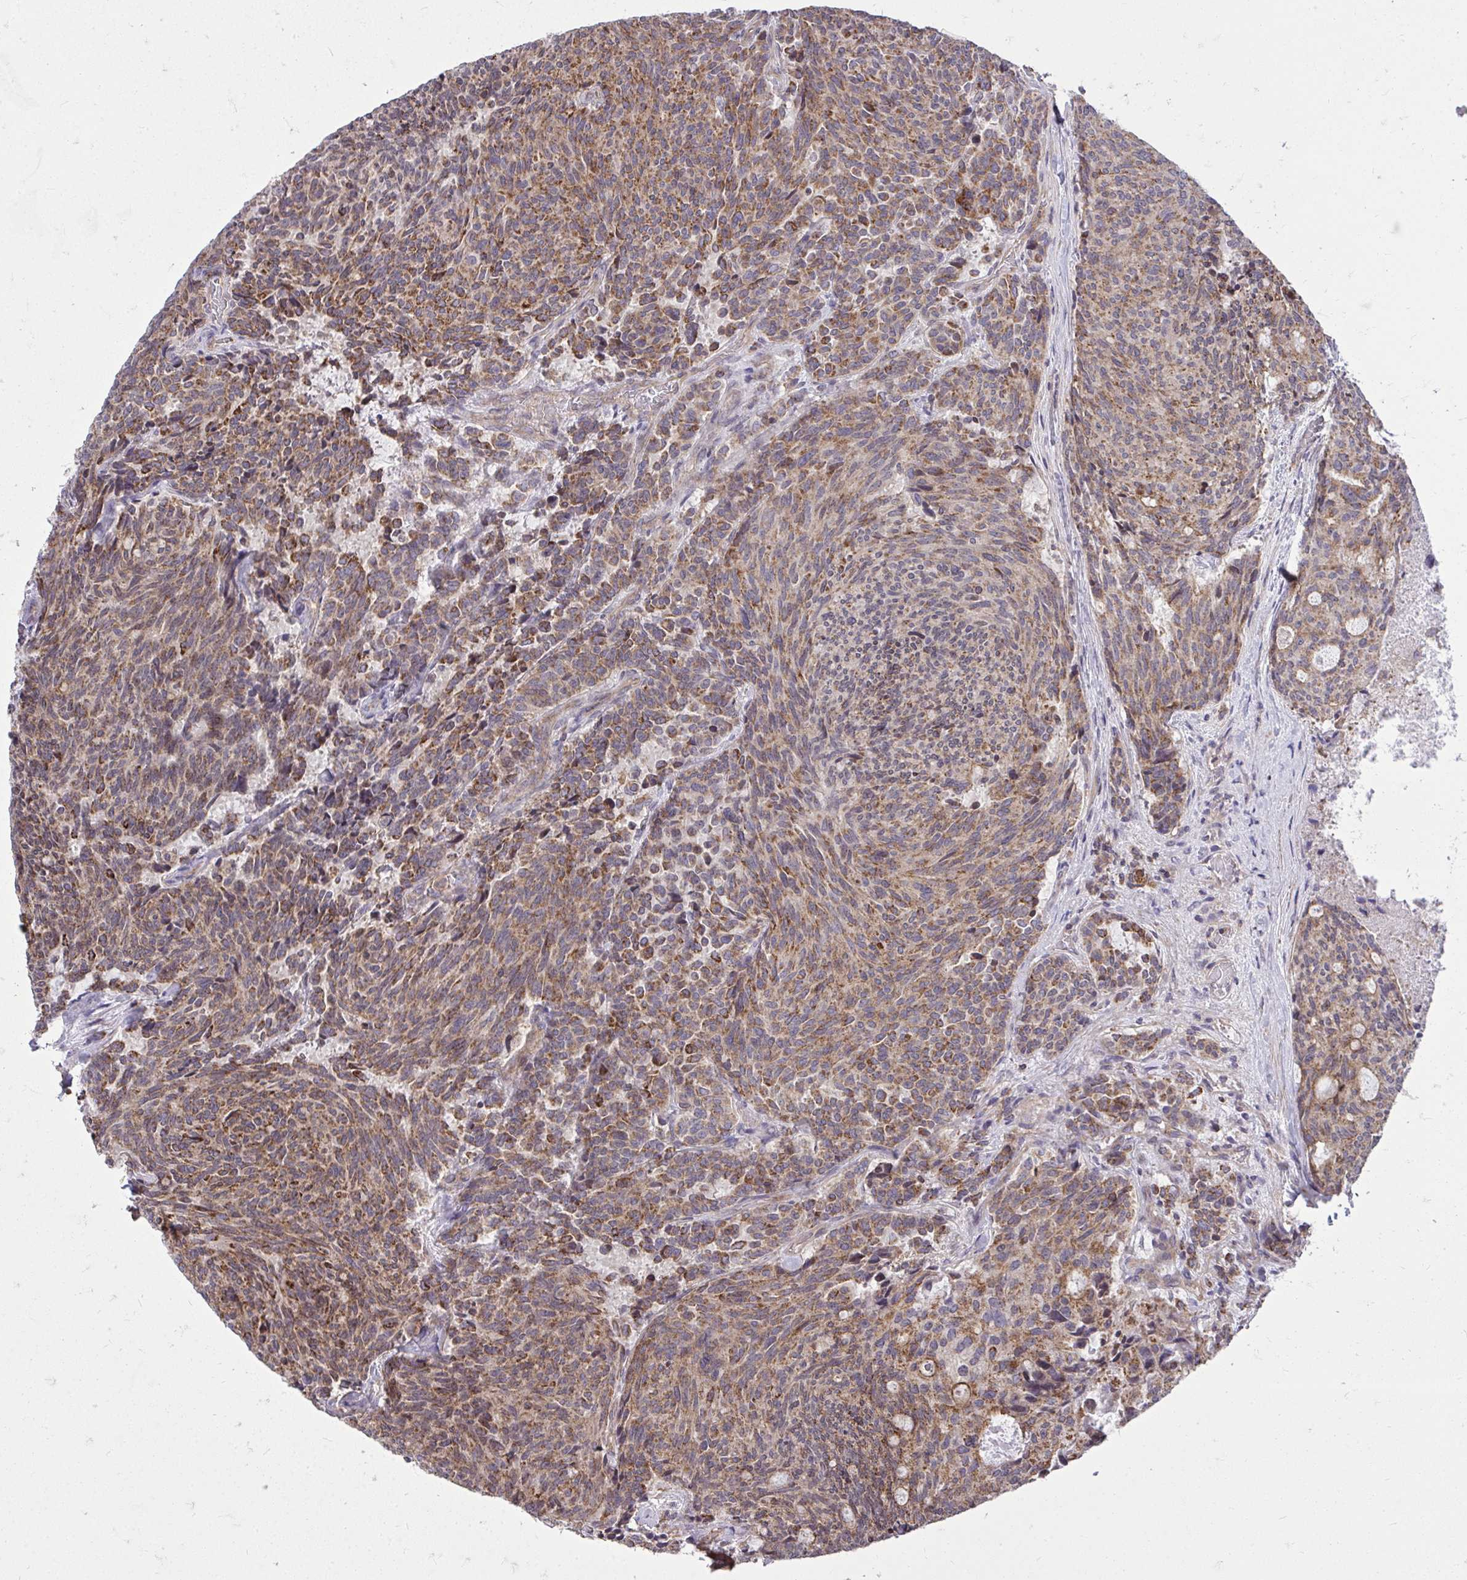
{"staining": {"intensity": "moderate", "quantity": ">75%", "location": "cytoplasmic/membranous"}, "tissue": "carcinoid", "cell_type": "Tumor cells", "image_type": "cancer", "snomed": [{"axis": "morphology", "description": "Carcinoid, malignant, NOS"}, {"axis": "topography", "description": "Pancreas"}], "caption": "Immunohistochemistry (DAB) staining of malignant carcinoid shows moderate cytoplasmic/membranous protein expression in about >75% of tumor cells.", "gene": "SLC7A5", "patient": {"sex": "female", "age": 54}}